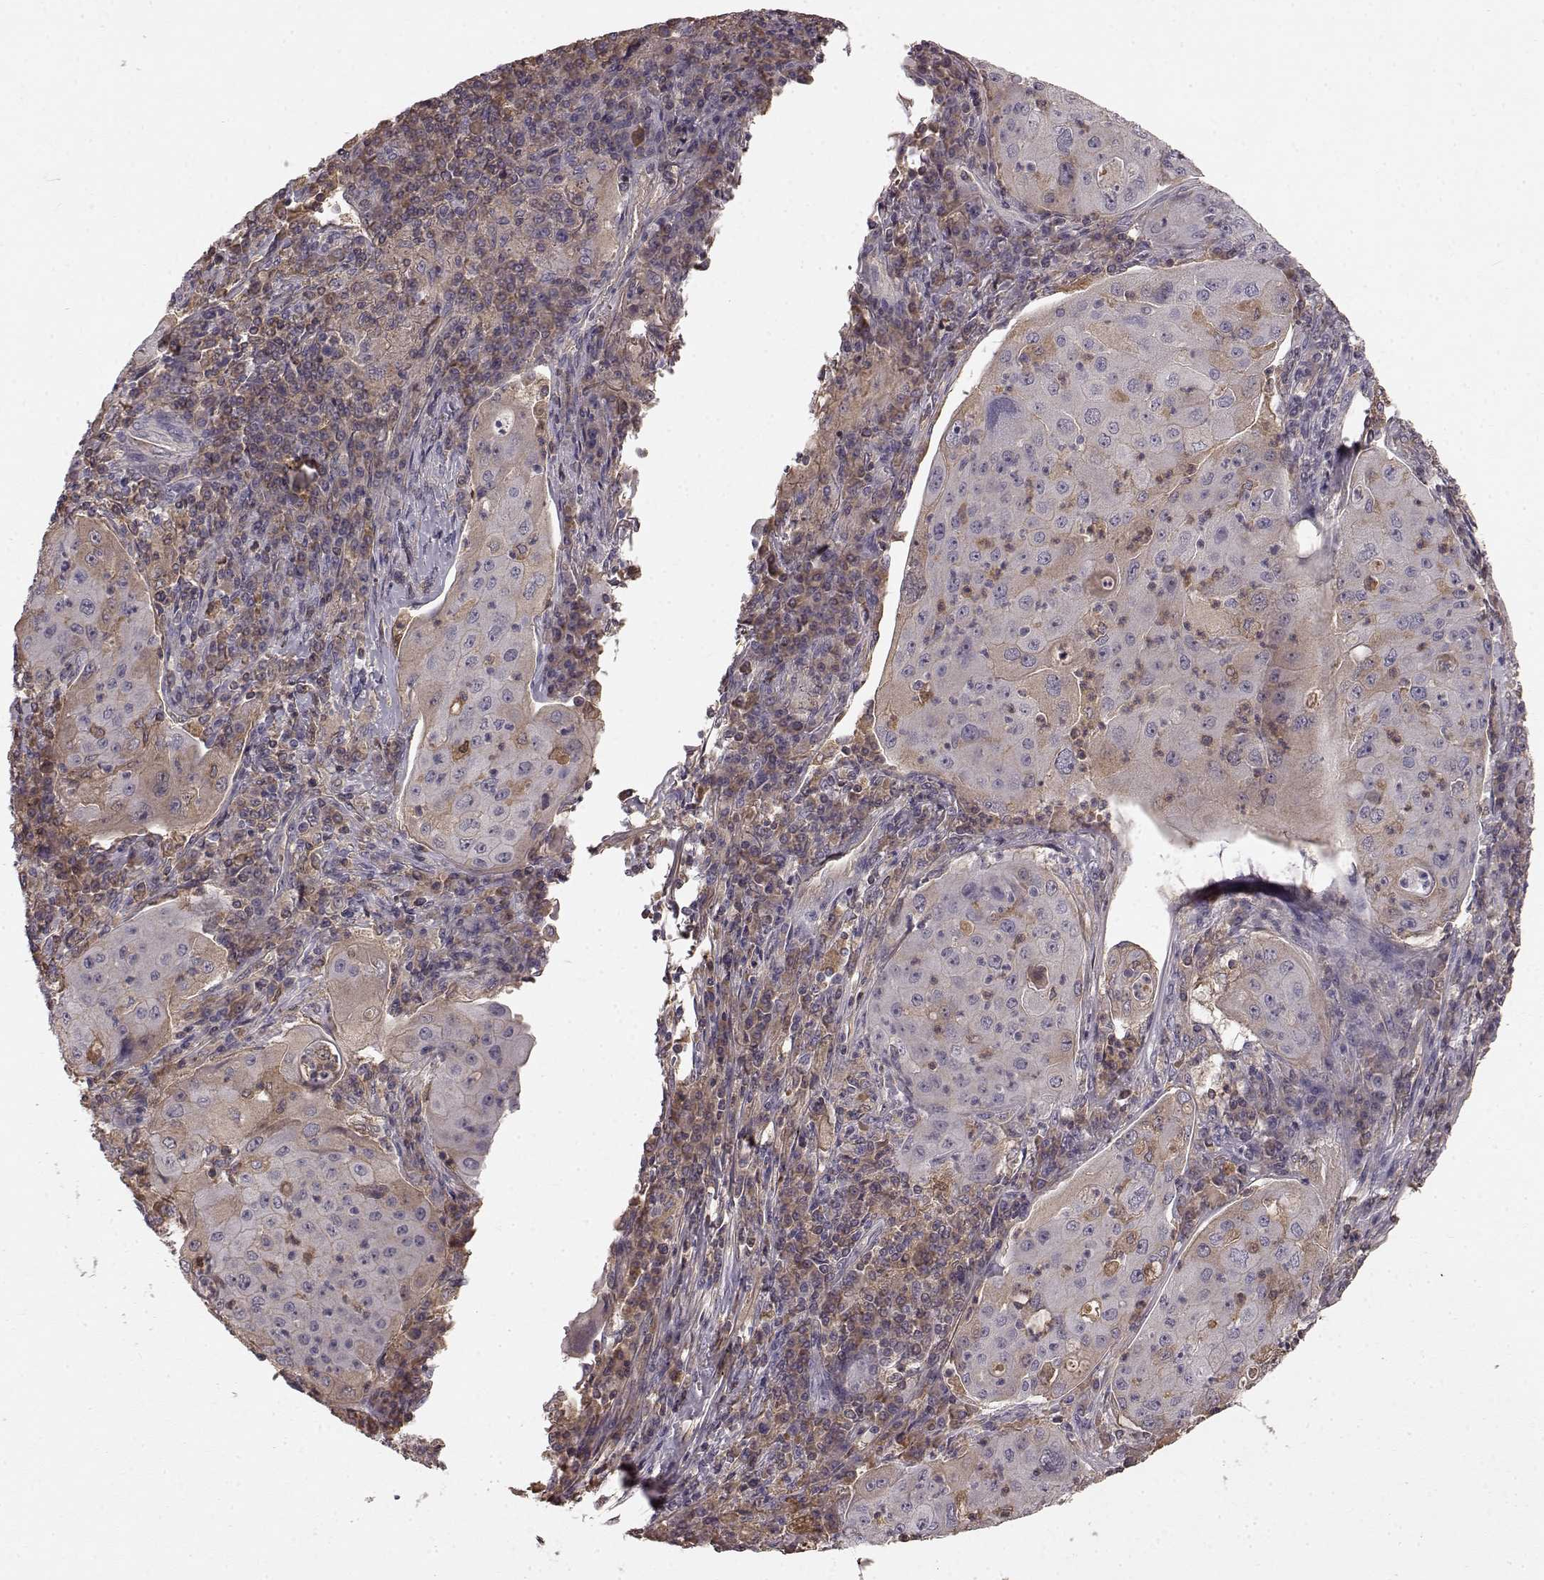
{"staining": {"intensity": "weak", "quantity": "<25%", "location": "cytoplasmic/membranous"}, "tissue": "lung cancer", "cell_type": "Tumor cells", "image_type": "cancer", "snomed": [{"axis": "morphology", "description": "Squamous cell carcinoma, NOS"}, {"axis": "topography", "description": "Lung"}], "caption": "The IHC image has no significant expression in tumor cells of lung cancer (squamous cell carcinoma) tissue.", "gene": "SLC22A18", "patient": {"sex": "female", "age": 59}}